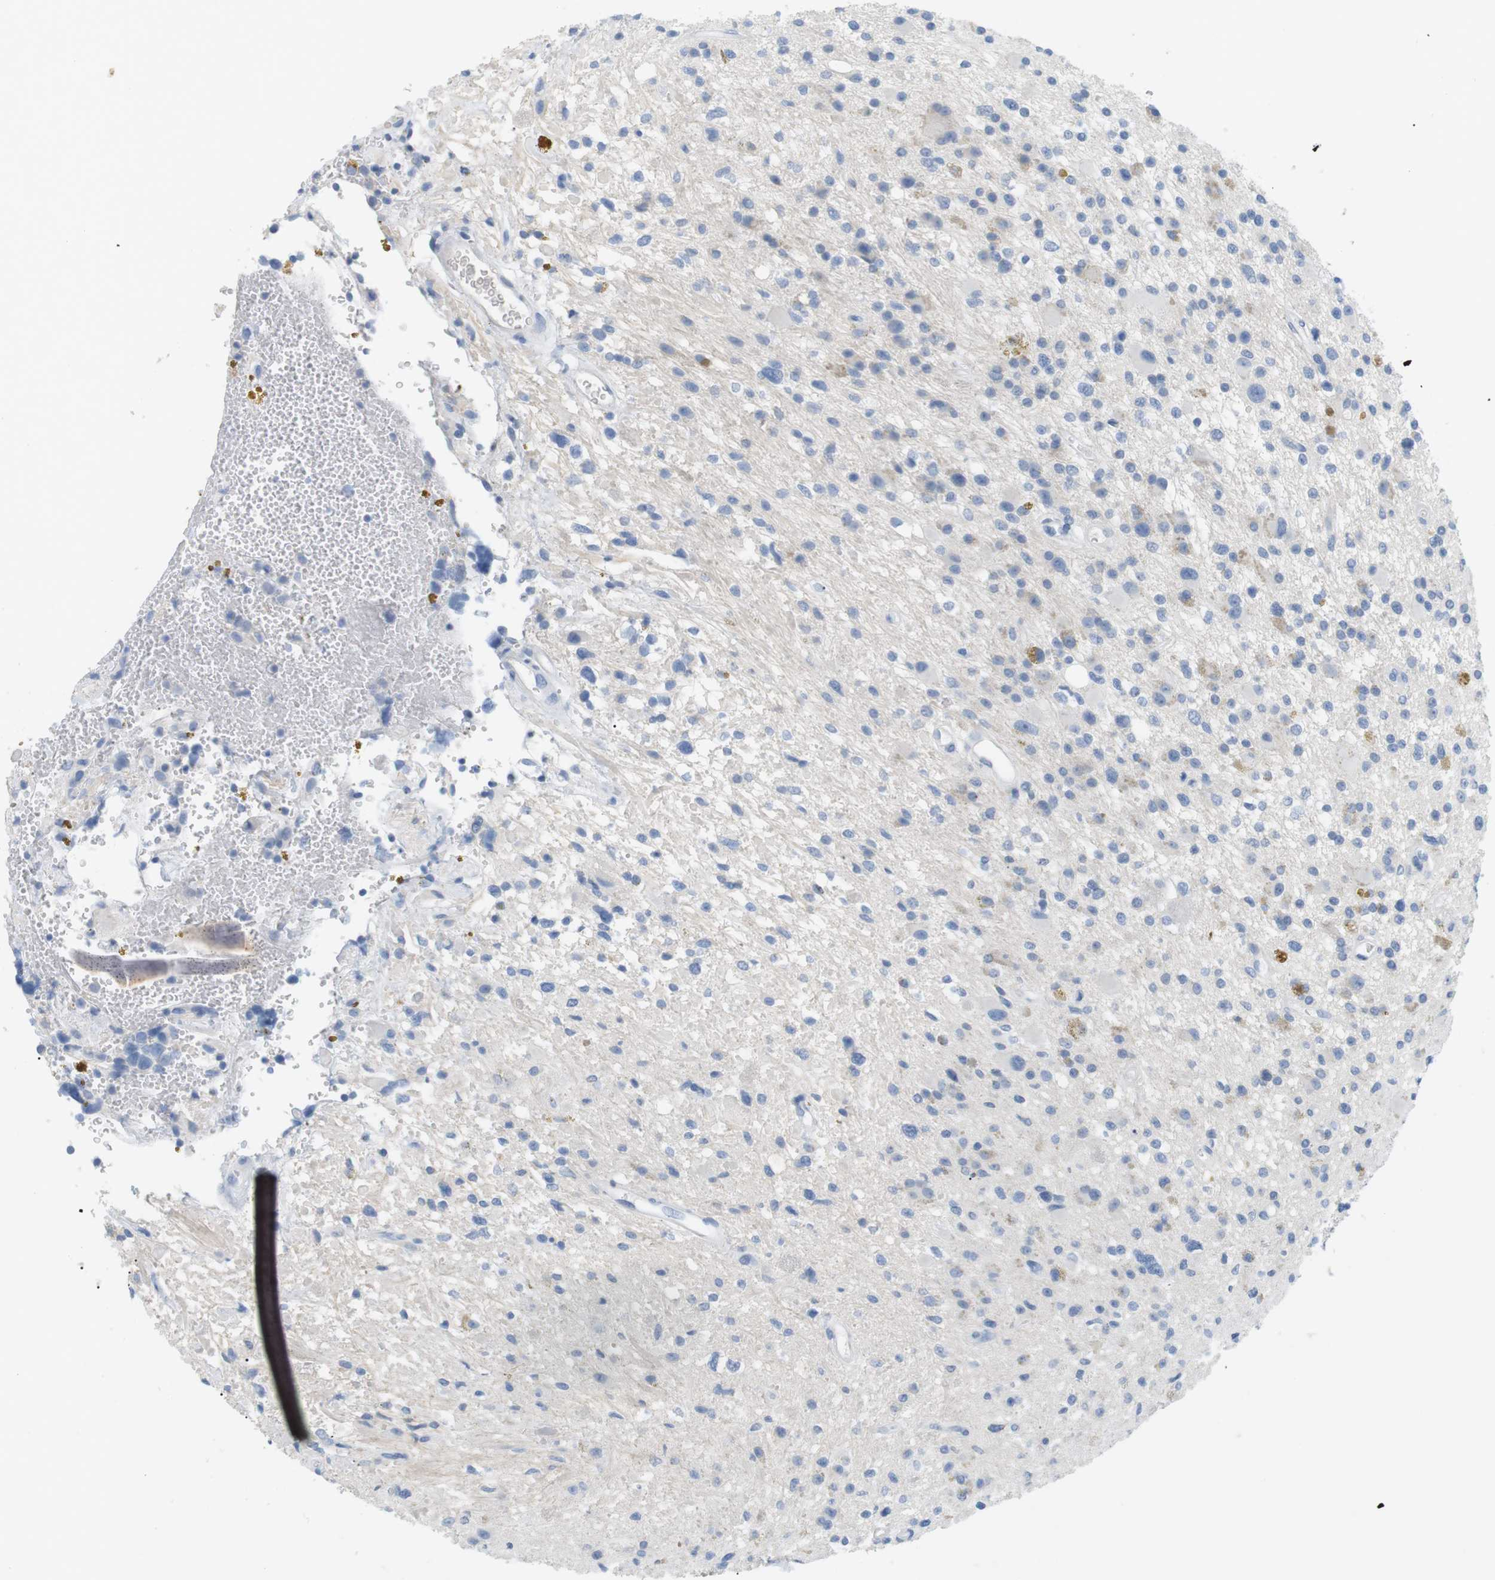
{"staining": {"intensity": "negative", "quantity": "none", "location": "none"}, "tissue": "glioma", "cell_type": "Tumor cells", "image_type": "cancer", "snomed": [{"axis": "morphology", "description": "Glioma, malignant, High grade"}, {"axis": "topography", "description": "Brain"}], "caption": "Glioma stained for a protein using immunohistochemistry (IHC) displays no expression tumor cells.", "gene": "HBG2", "patient": {"sex": "male", "age": 33}}